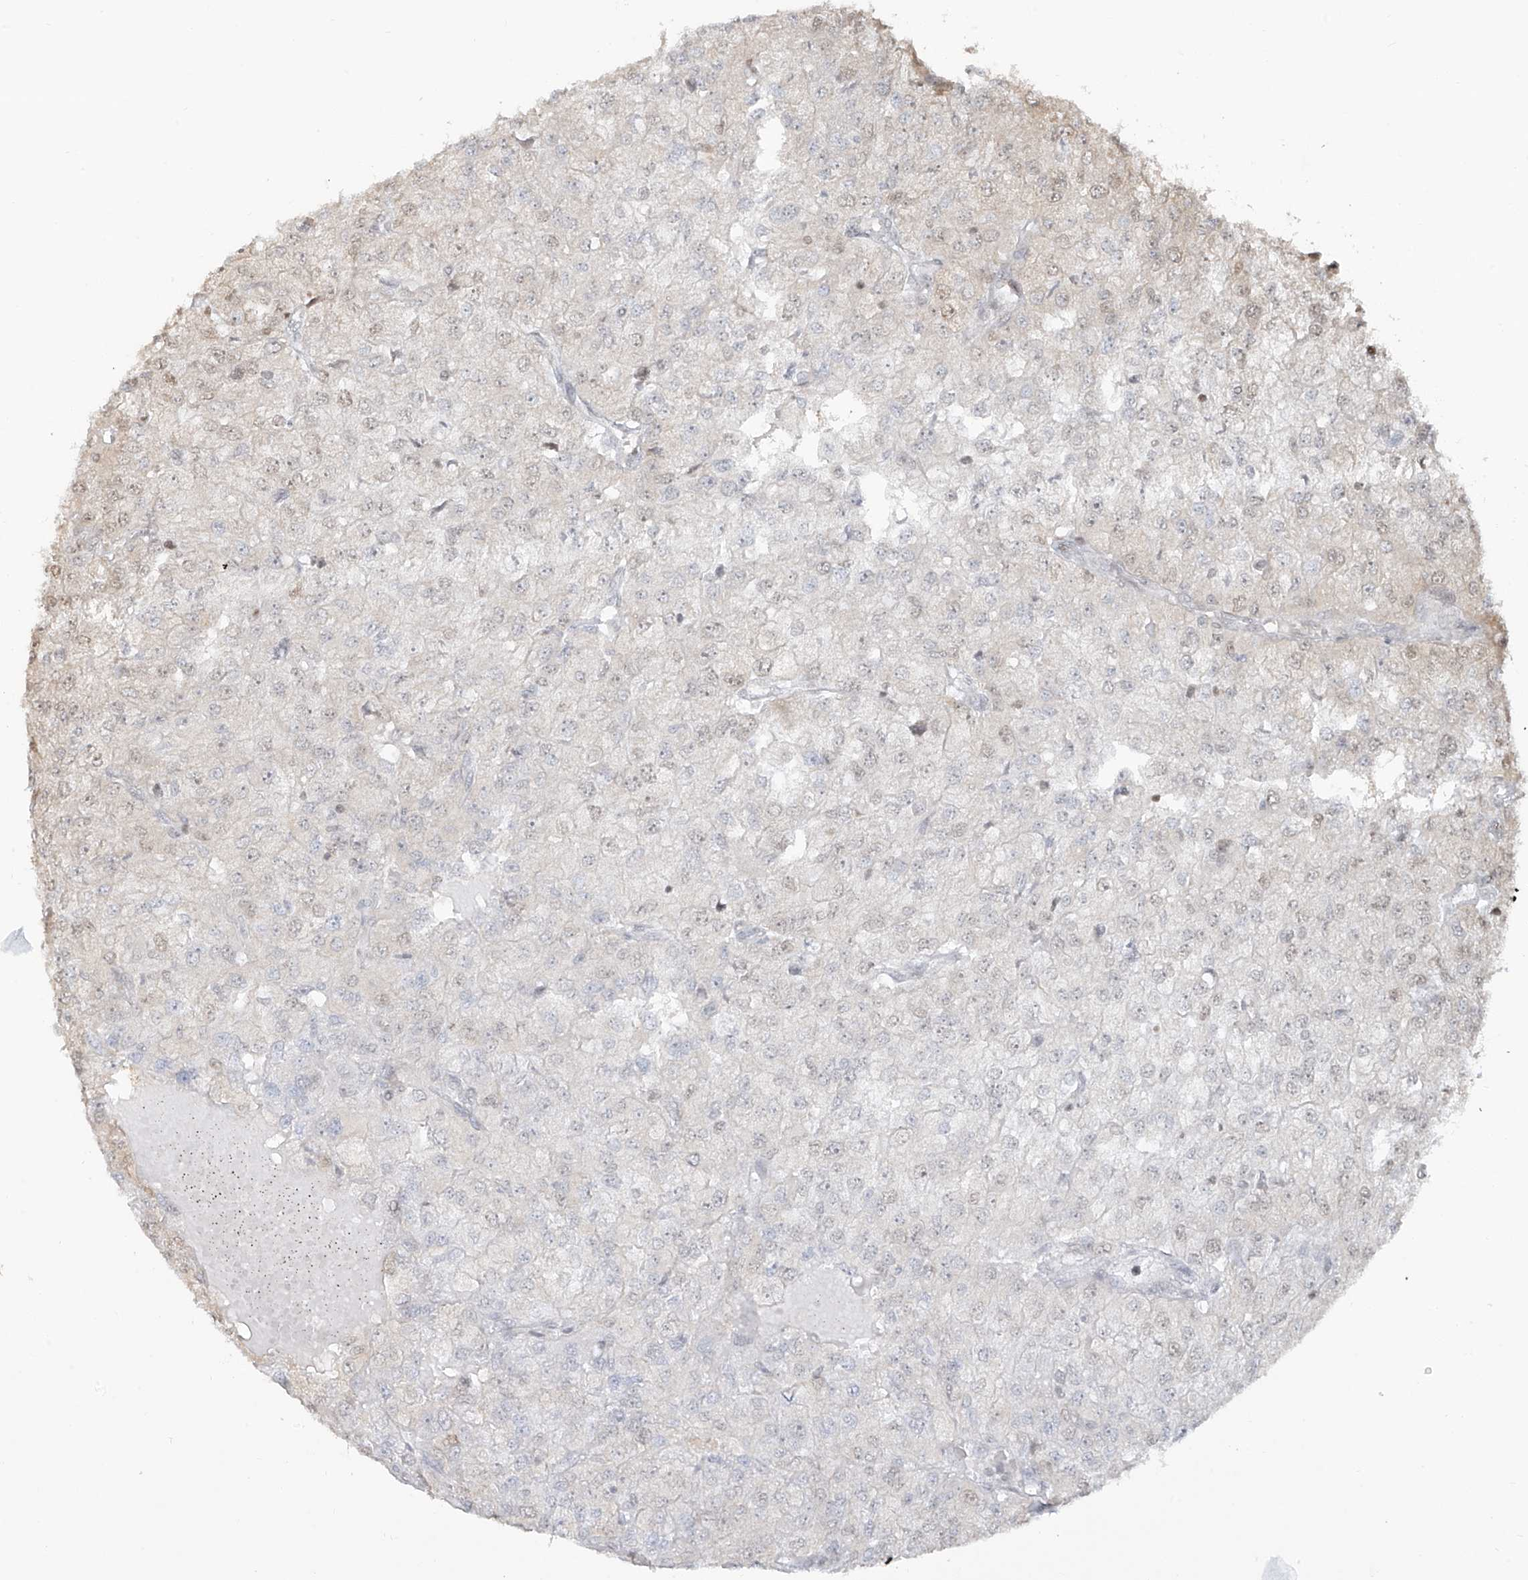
{"staining": {"intensity": "negative", "quantity": "none", "location": "none"}, "tissue": "renal cancer", "cell_type": "Tumor cells", "image_type": "cancer", "snomed": [{"axis": "morphology", "description": "Adenocarcinoma, NOS"}, {"axis": "topography", "description": "Kidney"}], "caption": "Human renal adenocarcinoma stained for a protein using immunohistochemistry (IHC) shows no expression in tumor cells.", "gene": "VMP1", "patient": {"sex": "female", "age": 54}}